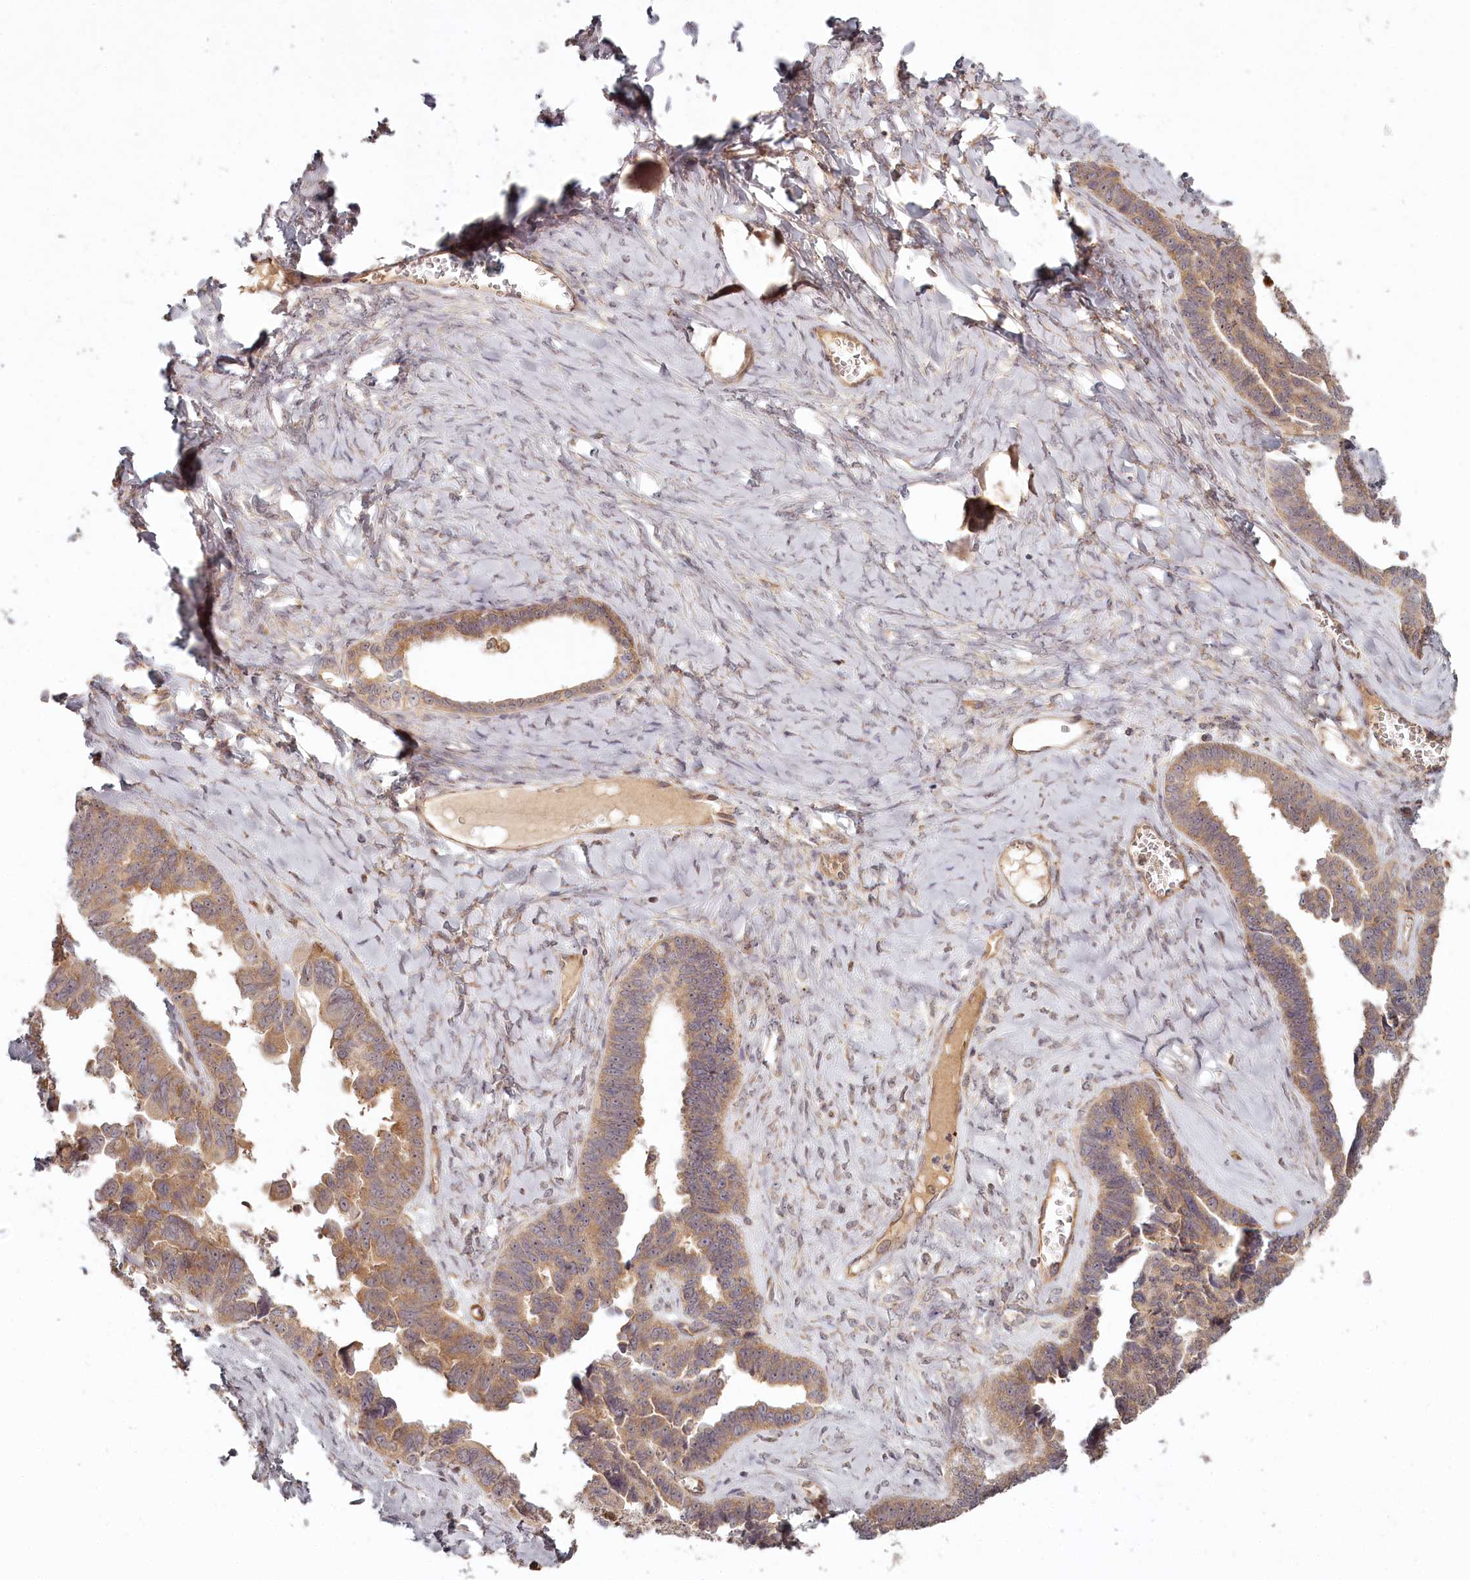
{"staining": {"intensity": "moderate", "quantity": ">75%", "location": "cytoplasmic/membranous"}, "tissue": "ovarian cancer", "cell_type": "Tumor cells", "image_type": "cancer", "snomed": [{"axis": "morphology", "description": "Cystadenocarcinoma, serous, NOS"}, {"axis": "topography", "description": "Ovary"}], "caption": "Moderate cytoplasmic/membranous expression is appreciated in about >75% of tumor cells in serous cystadenocarcinoma (ovarian).", "gene": "TMIE", "patient": {"sex": "female", "age": 79}}